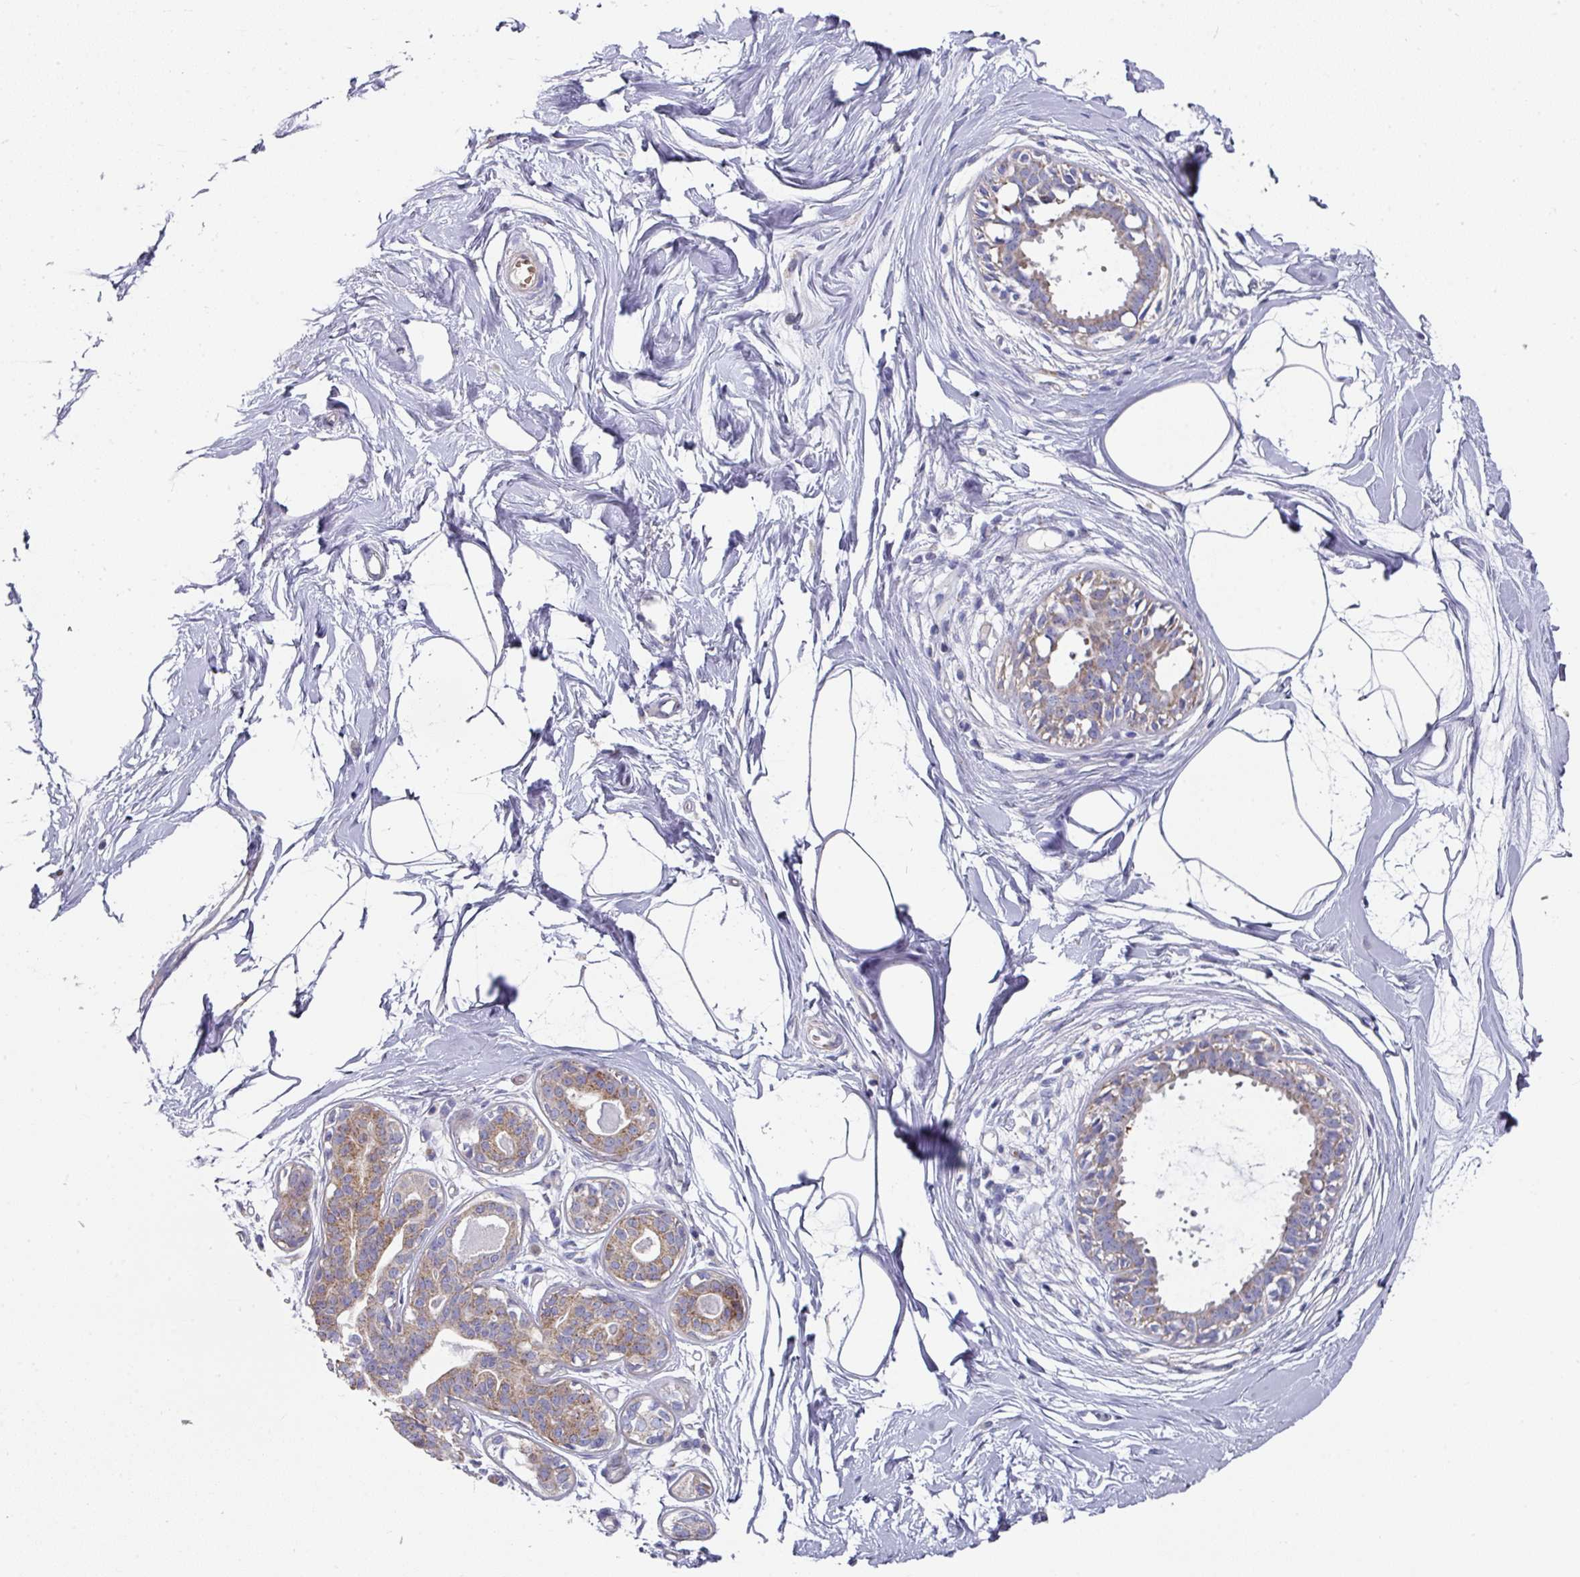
{"staining": {"intensity": "negative", "quantity": "none", "location": "none"}, "tissue": "breast", "cell_type": "Adipocytes", "image_type": "normal", "snomed": [{"axis": "morphology", "description": "Normal tissue, NOS"}, {"axis": "topography", "description": "Breast"}], "caption": "The histopathology image demonstrates no staining of adipocytes in unremarkable breast. (Brightfield microscopy of DAB IHC at high magnification).", "gene": "PYROXD2", "patient": {"sex": "female", "age": 45}}